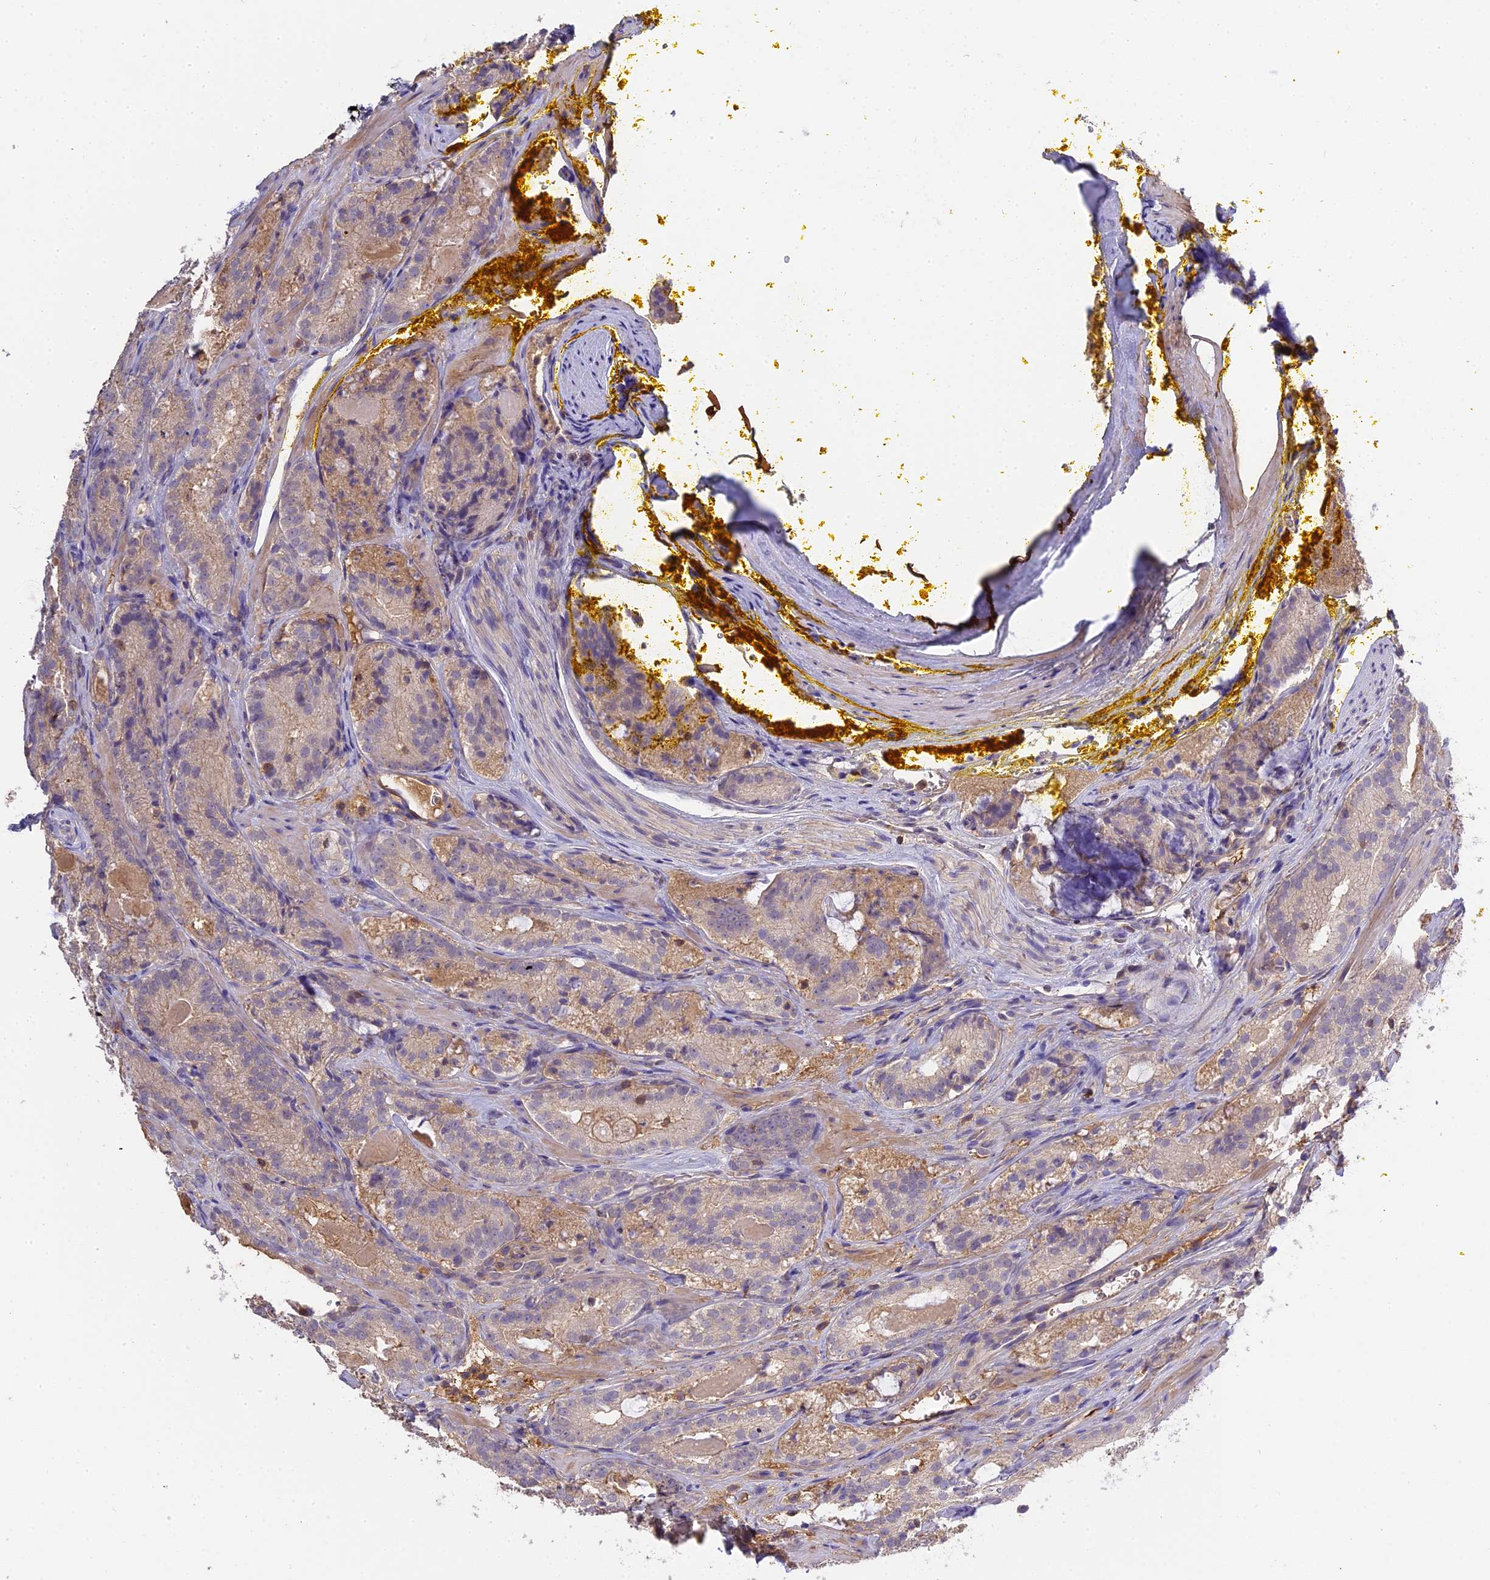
{"staining": {"intensity": "negative", "quantity": "none", "location": "none"}, "tissue": "prostate cancer", "cell_type": "Tumor cells", "image_type": "cancer", "snomed": [{"axis": "morphology", "description": "Adenocarcinoma, High grade"}, {"axis": "topography", "description": "Prostate"}], "caption": "A high-resolution photomicrograph shows immunohistochemistry staining of high-grade adenocarcinoma (prostate), which exhibits no significant staining in tumor cells.", "gene": "CFAP119", "patient": {"sex": "male", "age": 57}}